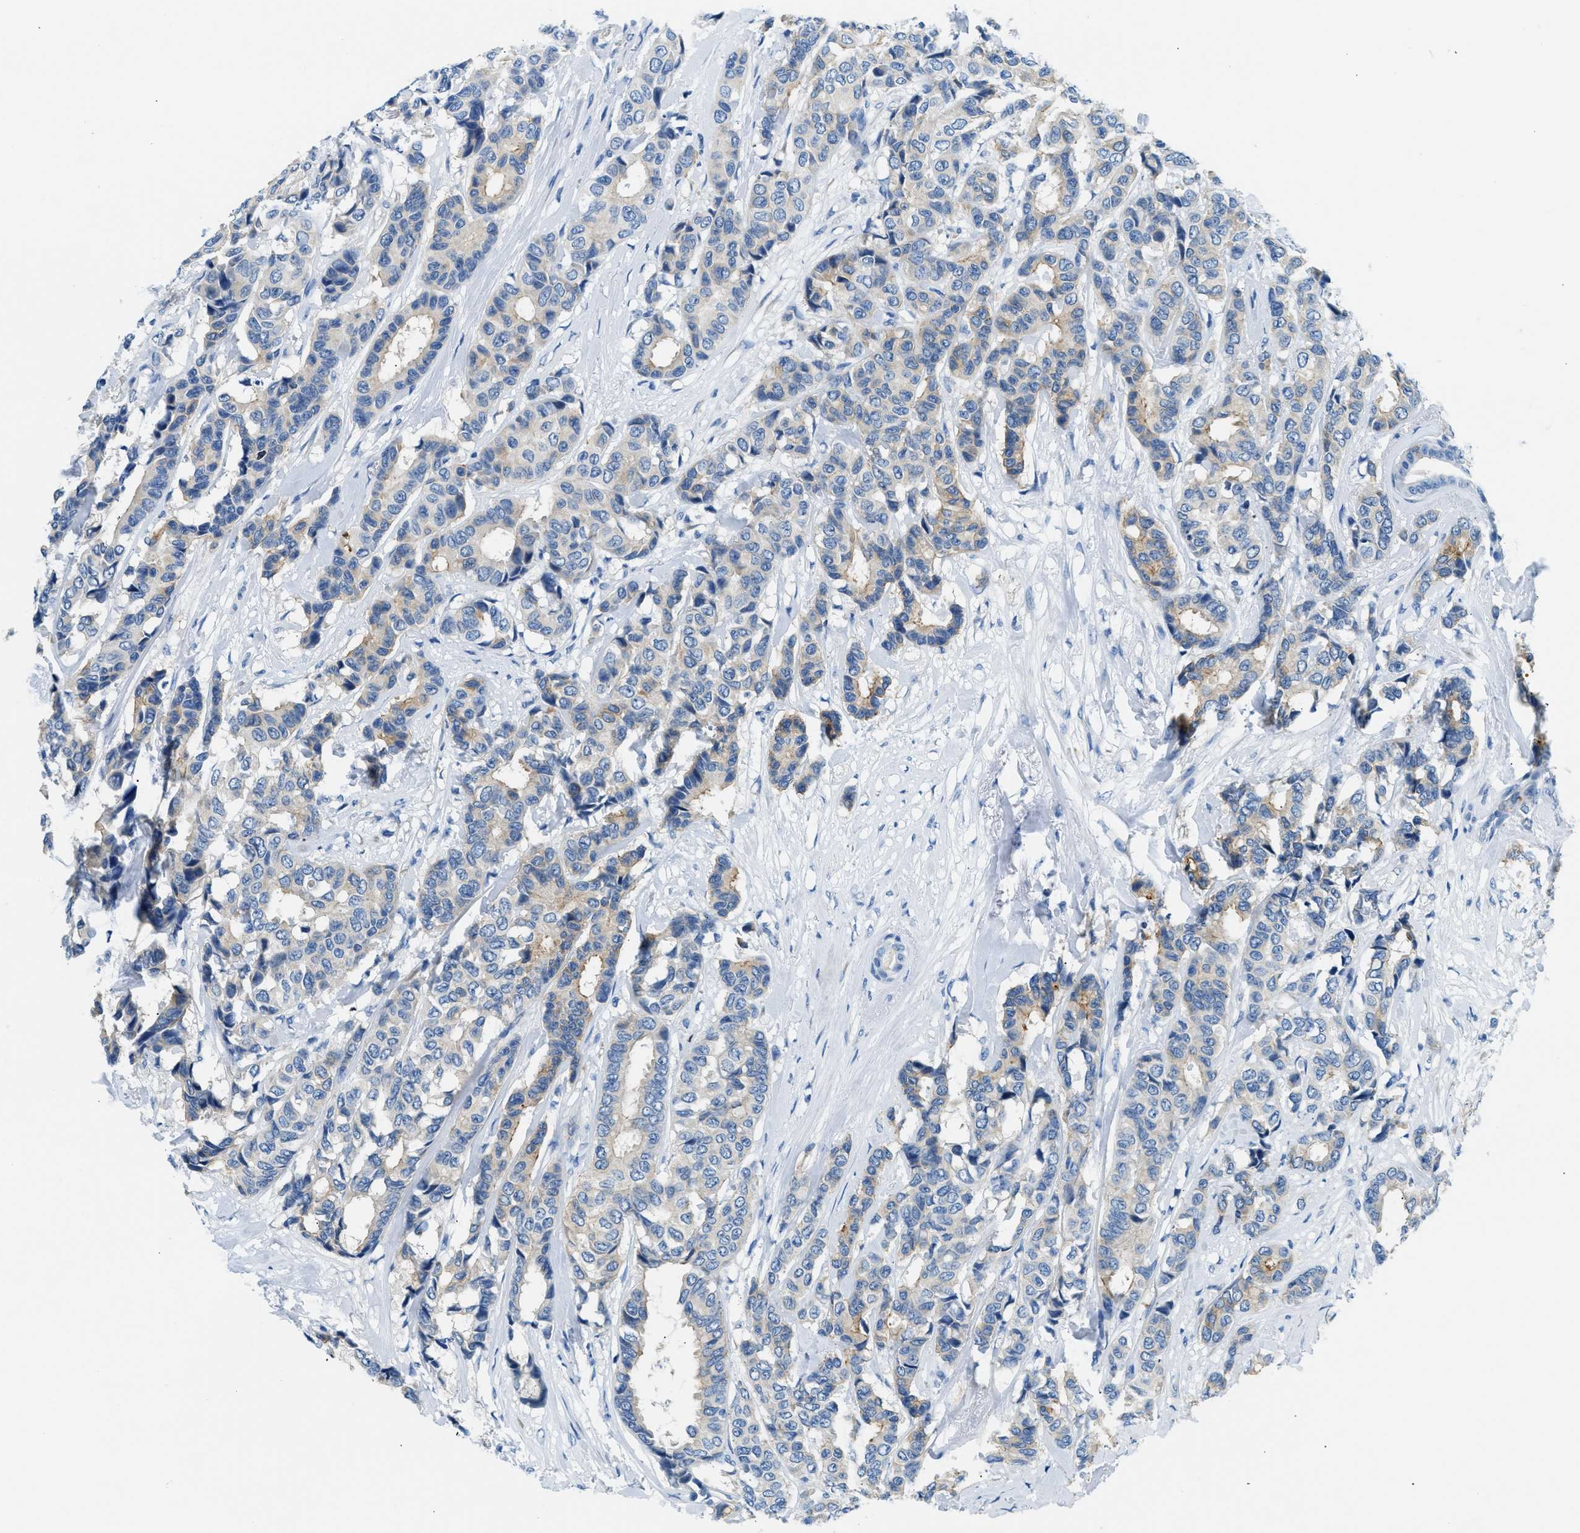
{"staining": {"intensity": "strong", "quantity": "<25%", "location": "cytoplasmic/membranous"}, "tissue": "breast cancer", "cell_type": "Tumor cells", "image_type": "cancer", "snomed": [{"axis": "morphology", "description": "Duct carcinoma"}, {"axis": "topography", "description": "Breast"}], "caption": "High-magnification brightfield microscopy of breast cancer (intraductal carcinoma) stained with DAB (3,3'-diaminobenzidine) (brown) and counterstained with hematoxylin (blue). tumor cells exhibit strong cytoplasmic/membranous staining is seen in approximately<25% of cells.", "gene": "CLDN18", "patient": {"sex": "female", "age": 87}}